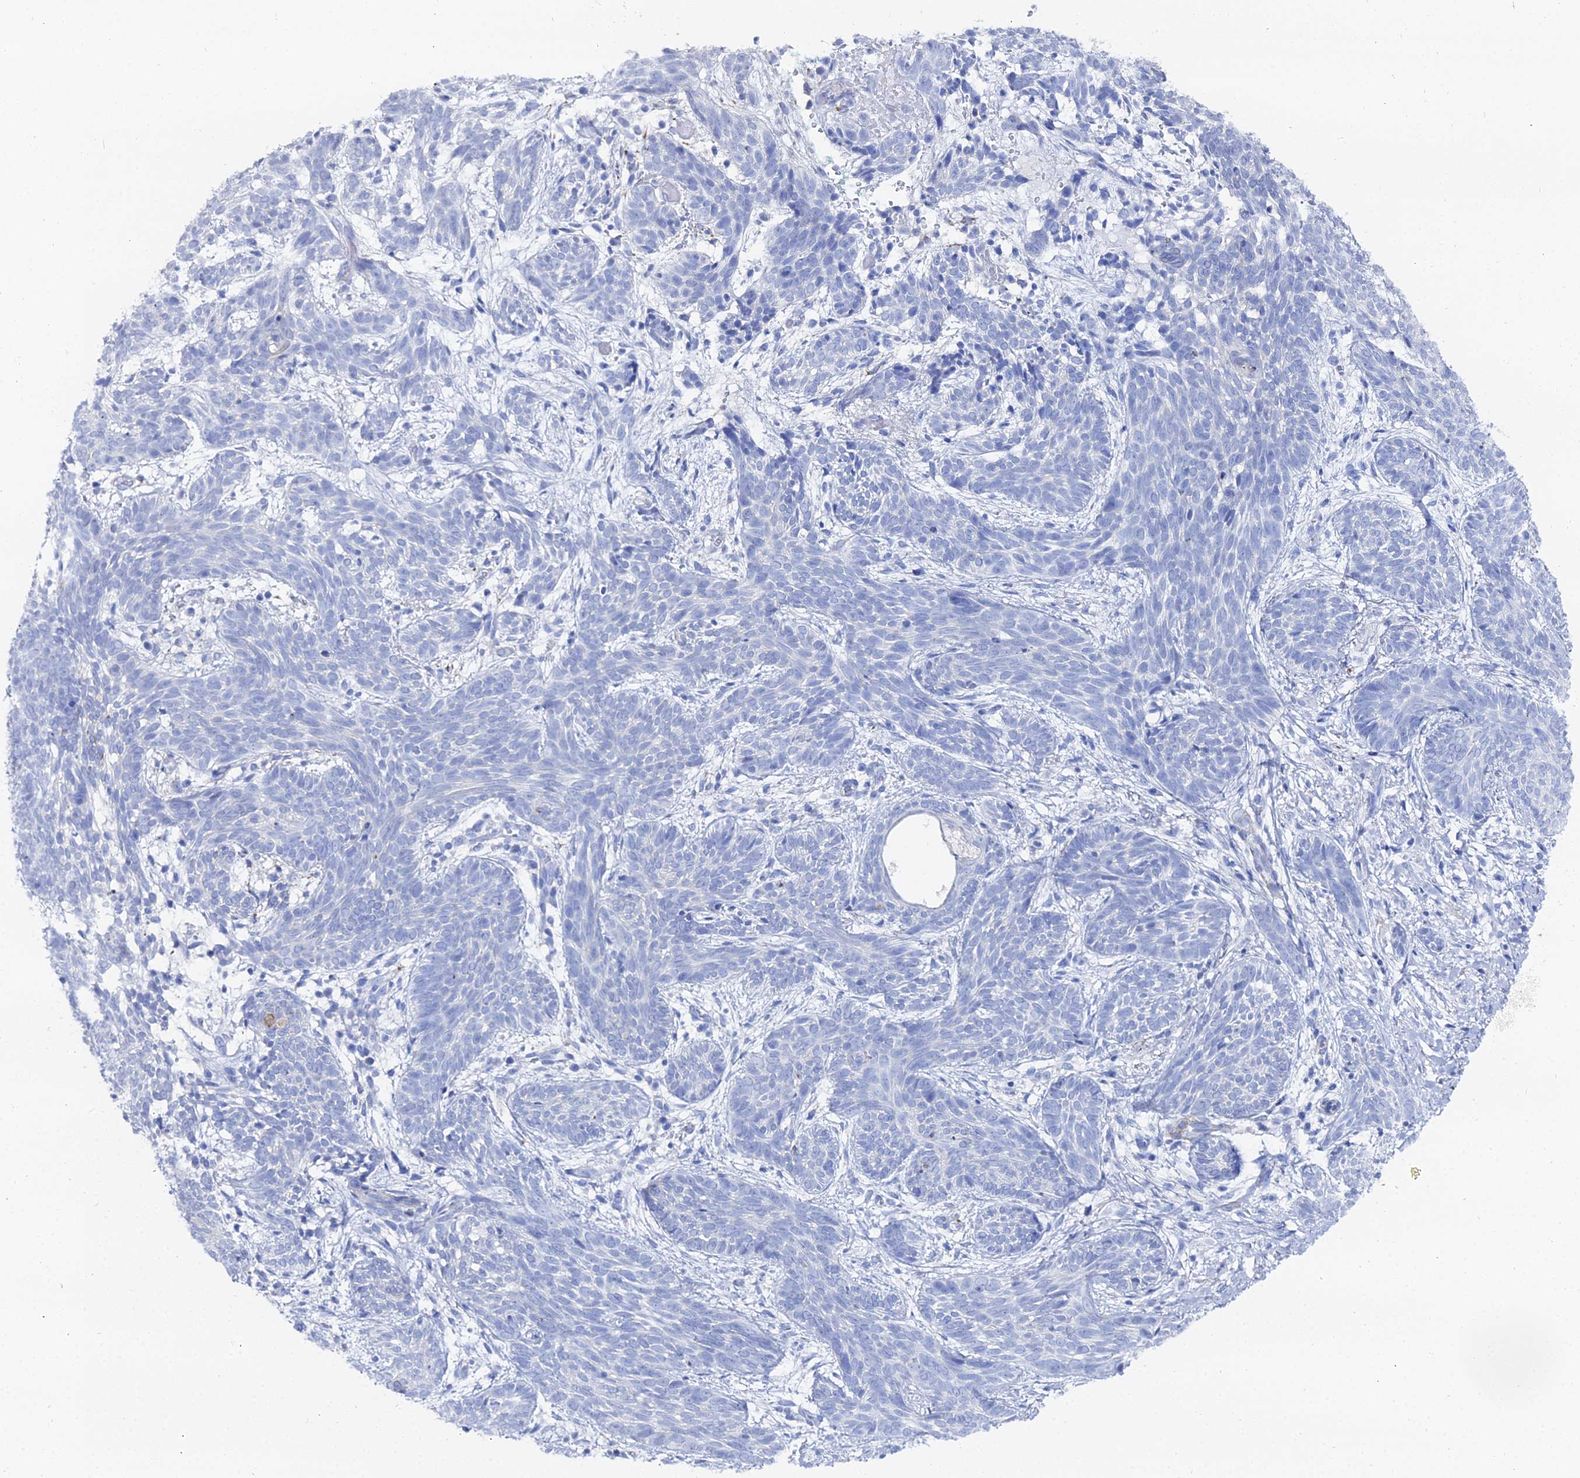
{"staining": {"intensity": "negative", "quantity": "none", "location": "none"}, "tissue": "skin cancer", "cell_type": "Tumor cells", "image_type": "cancer", "snomed": [{"axis": "morphology", "description": "Basal cell carcinoma"}, {"axis": "topography", "description": "Skin"}], "caption": "Immunohistochemistry image of human skin basal cell carcinoma stained for a protein (brown), which exhibits no positivity in tumor cells. (Brightfield microscopy of DAB (3,3'-diaminobenzidine) IHC at high magnification).", "gene": "DHX34", "patient": {"sex": "female", "age": 81}}